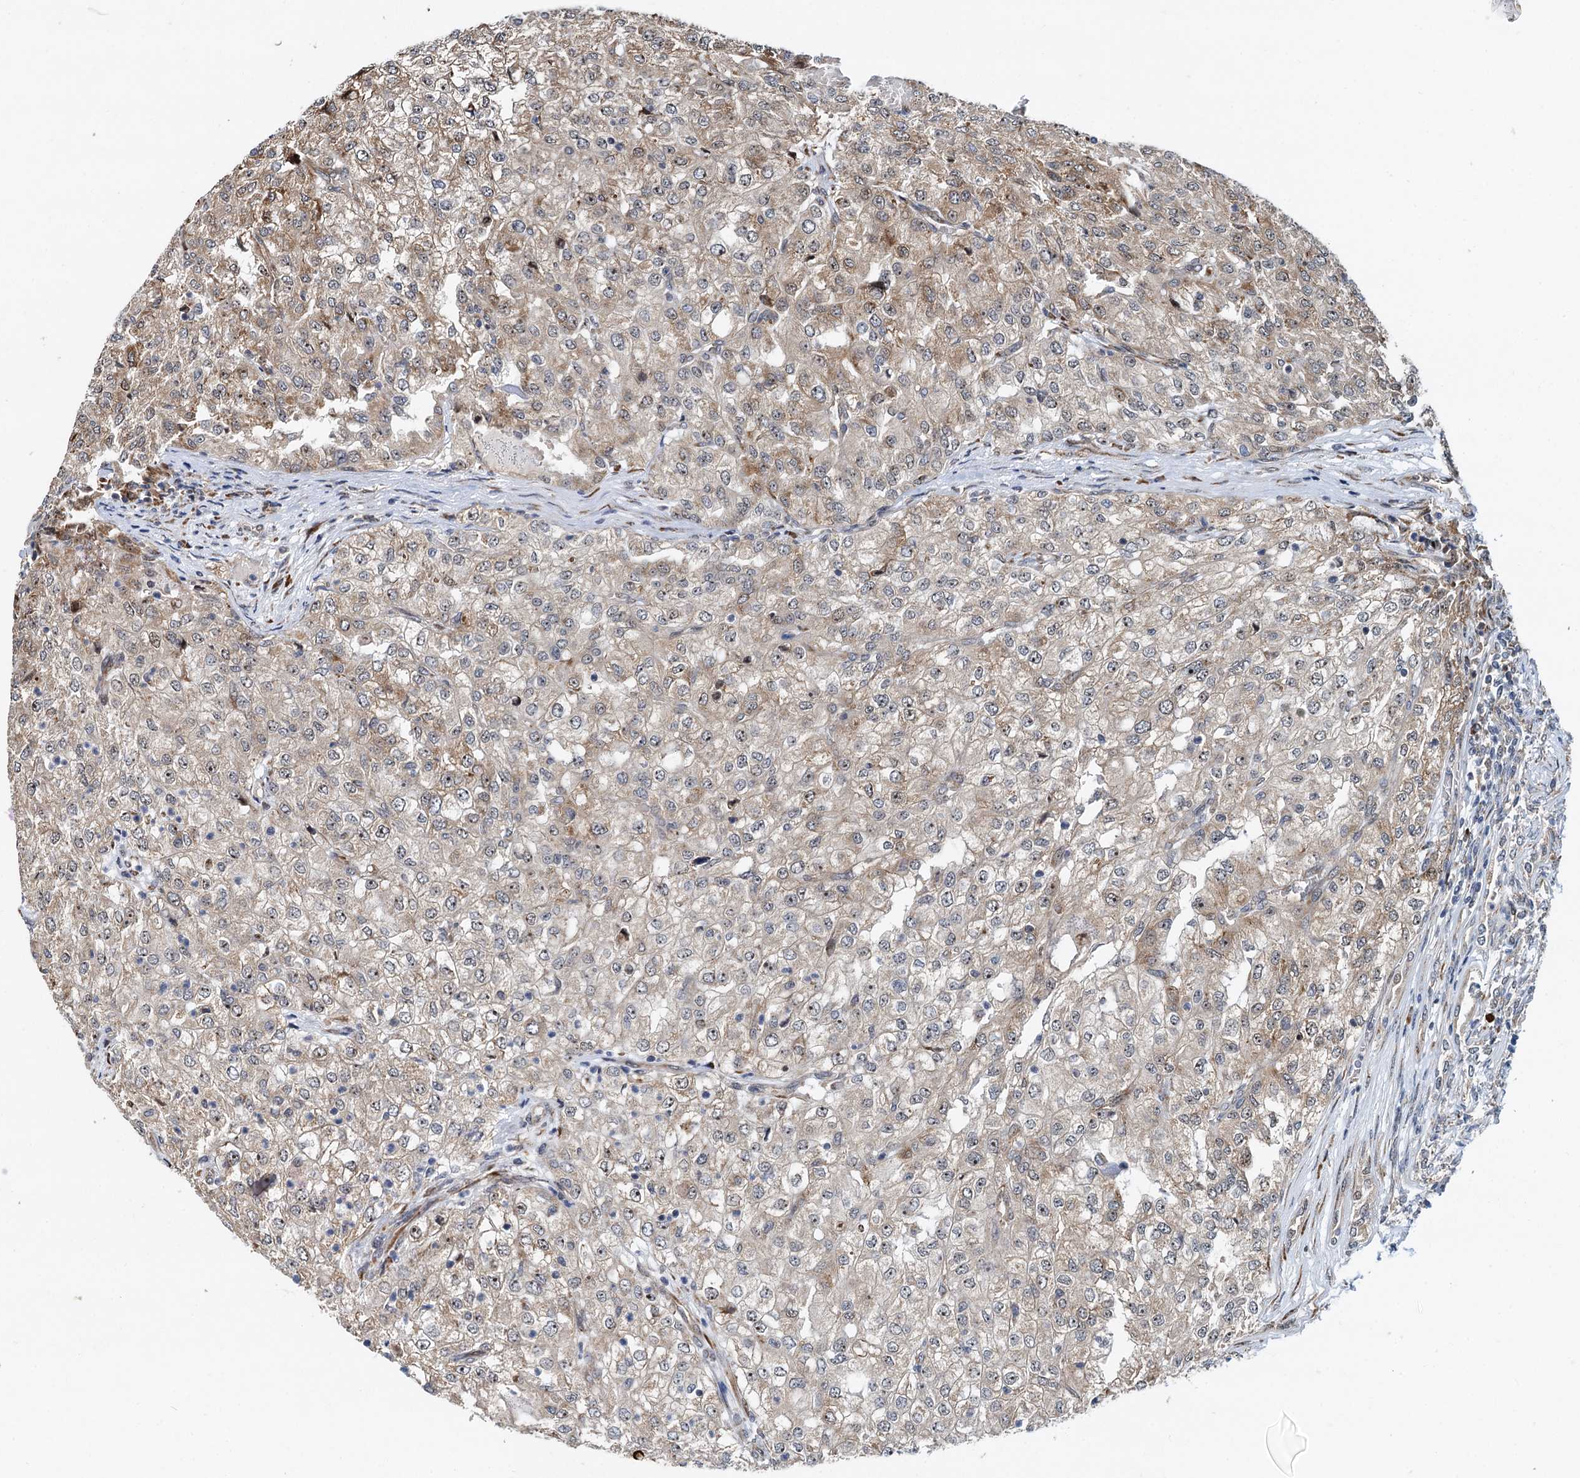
{"staining": {"intensity": "weak", "quantity": ">75%", "location": "cytoplasmic/membranous"}, "tissue": "renal cancer", "cell_type": "Tumor cells", "image_type": "cancer", "snomed": [{"axis": "morphology", "description": "Adenocarcinoma, NOS"}, {"axis": "topography", "description": "Kidney"}], "caption": "Renal adenocarcinoma stained with a protein marker displays weak staining in tumor cells.", "gene": "DNAJC21", "patient": {"sex": "female", "age": 54}}